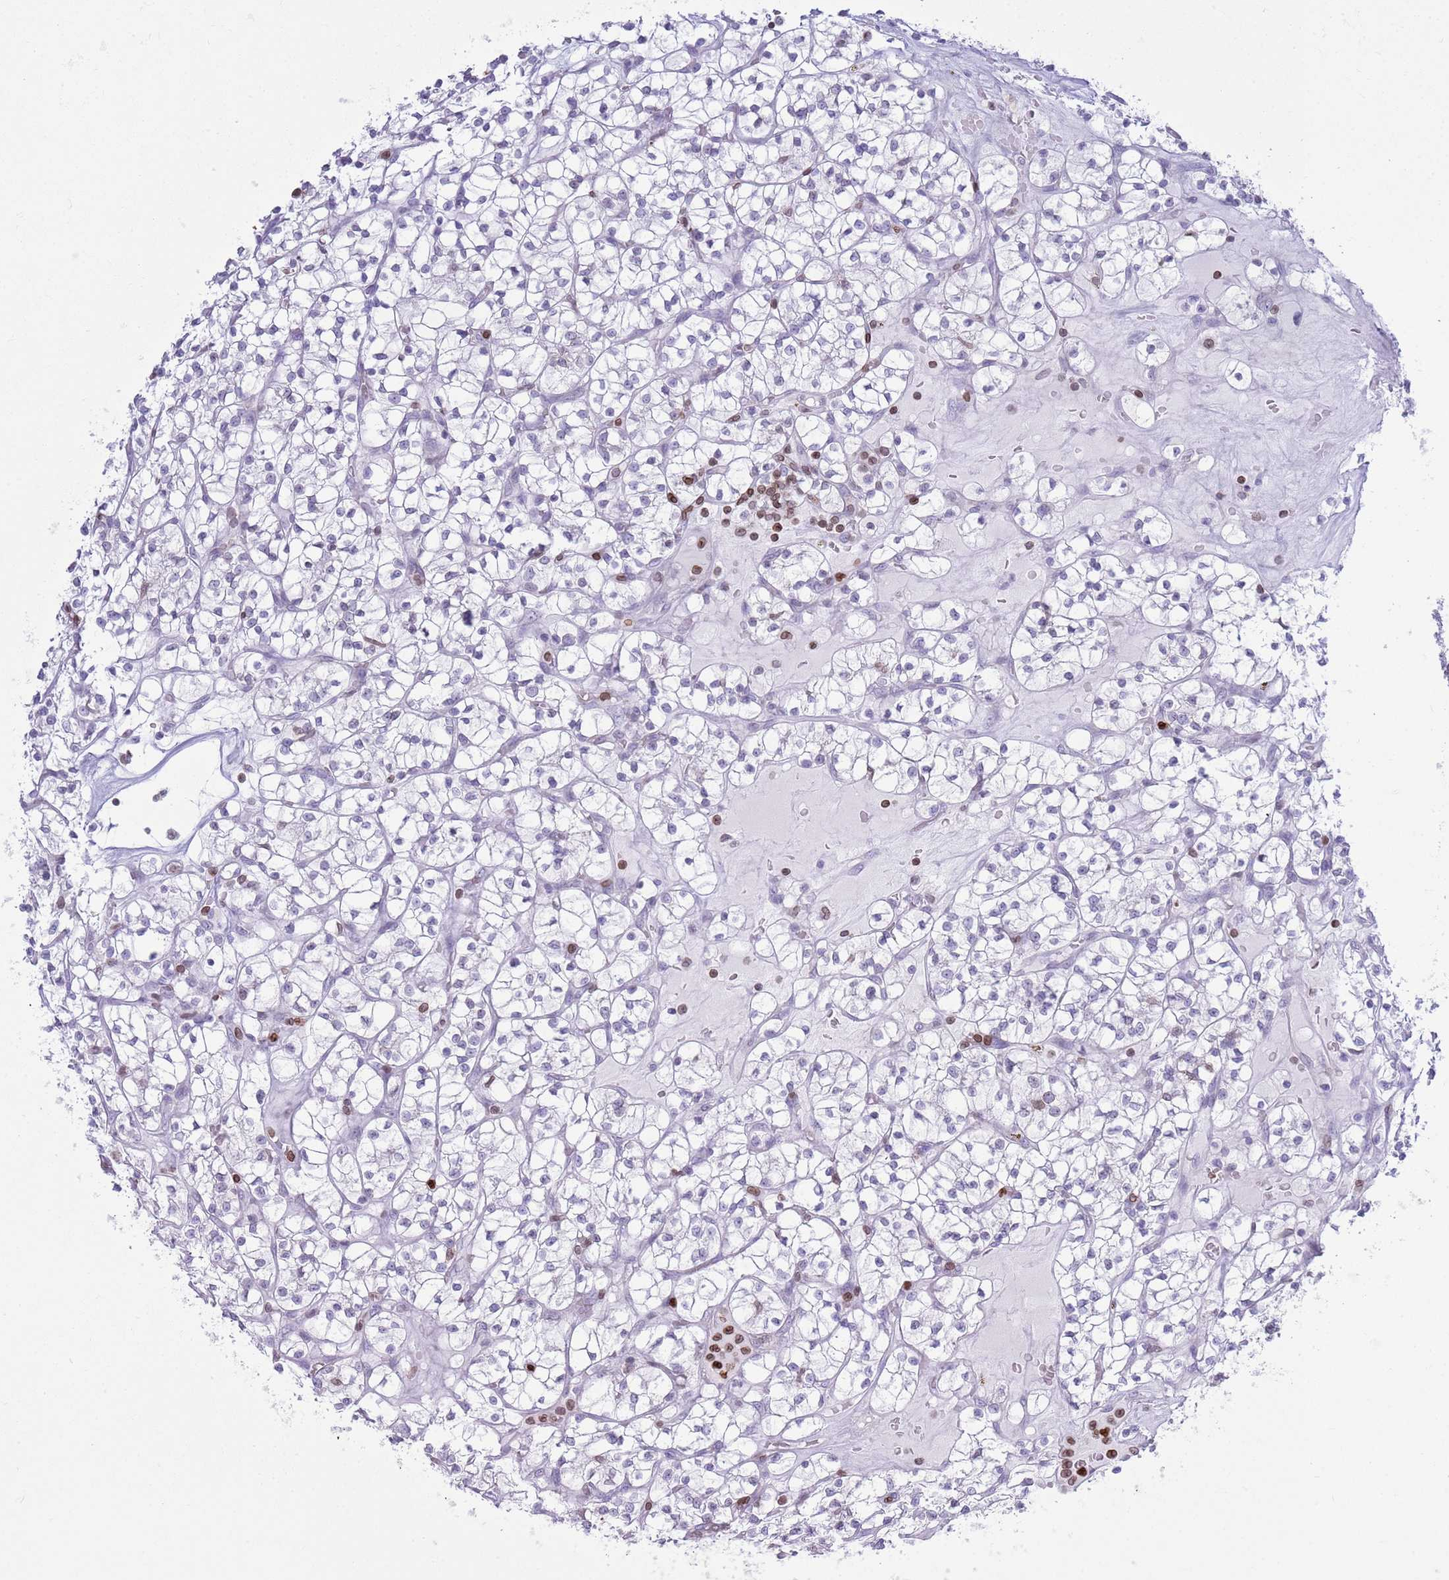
{"staining": {"intensity": "negative", "quantity": "none", "location": "none"}, "tissue": "renal cancer", "cell_type": "Tumor cells", "image_type": "cancer", "snomed": [{"axis": "morphology", "description": "Adenocarcinoma, NOS"}, {"axis": "topography", "description": "Kidney"}], "caption": "A high-resolution photomicrograph shows immunohistochemistry (IHC) staining of adenocarcinoma (renal), which exhibits no significant expression in tumor cells. (DAB (3,3'-diaminobenzidine) immunohistochemistry visualized using brightfield microscopy, high magnification).", "gene": "LBR", "patient": {"sex": "female", "age": 64}}